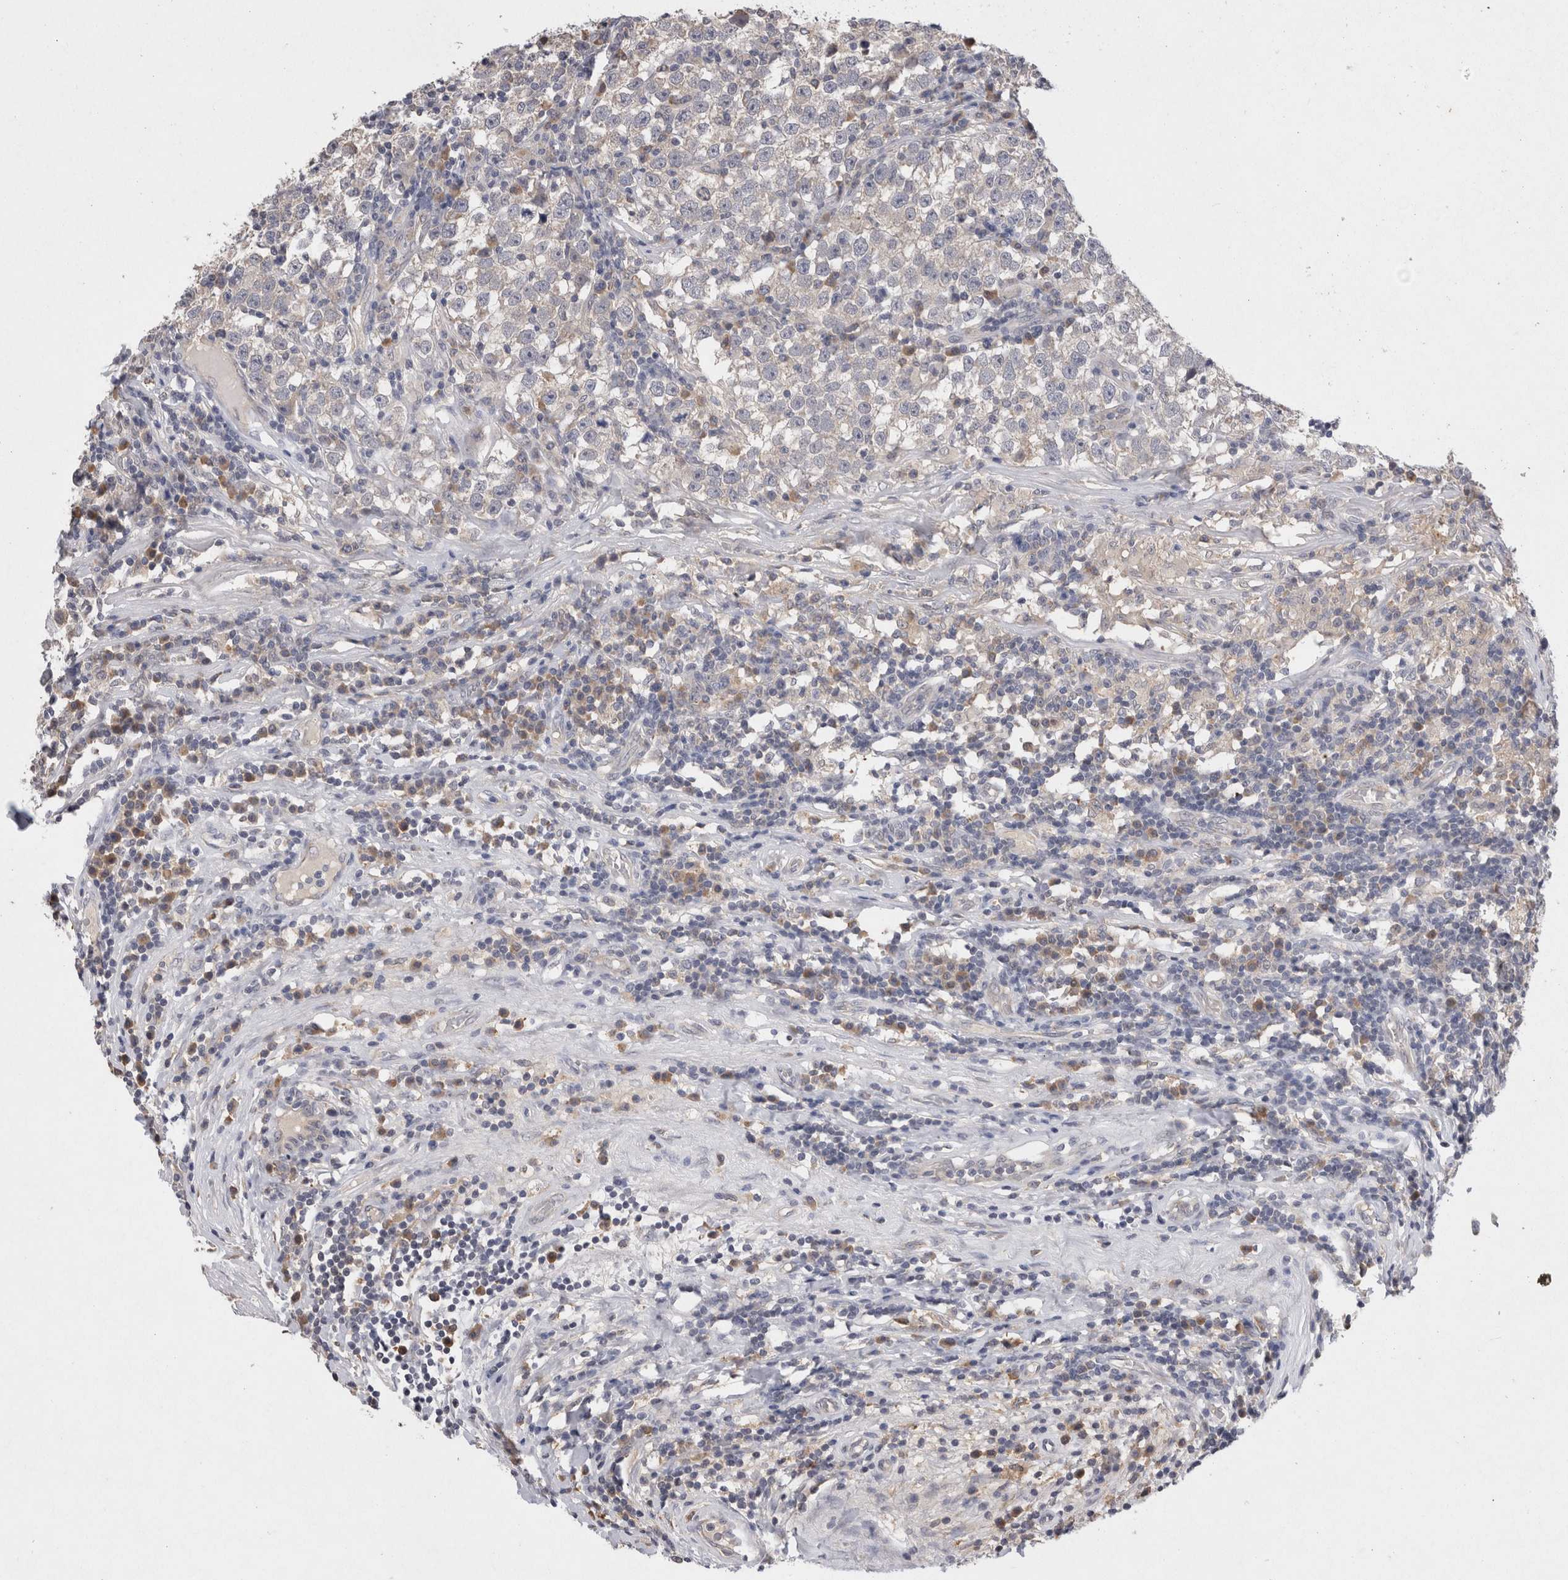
{"staining": {"intensity": "negative", "quantity": "none", "location": "none"}, "tissue": "testis cancer", "cell_type": "Tumor cells", "image_type": "cancer", "snomed": [{"axis": "morphology", "description": "Seminoma, NOS"}, {"axis": "topography", "description": "Testis"}], "caption": "Tumor cells show no significant positivity in seminoma (testis).", "gene": "VSIG4", "patient": {"sex": "male", "age": 43}}